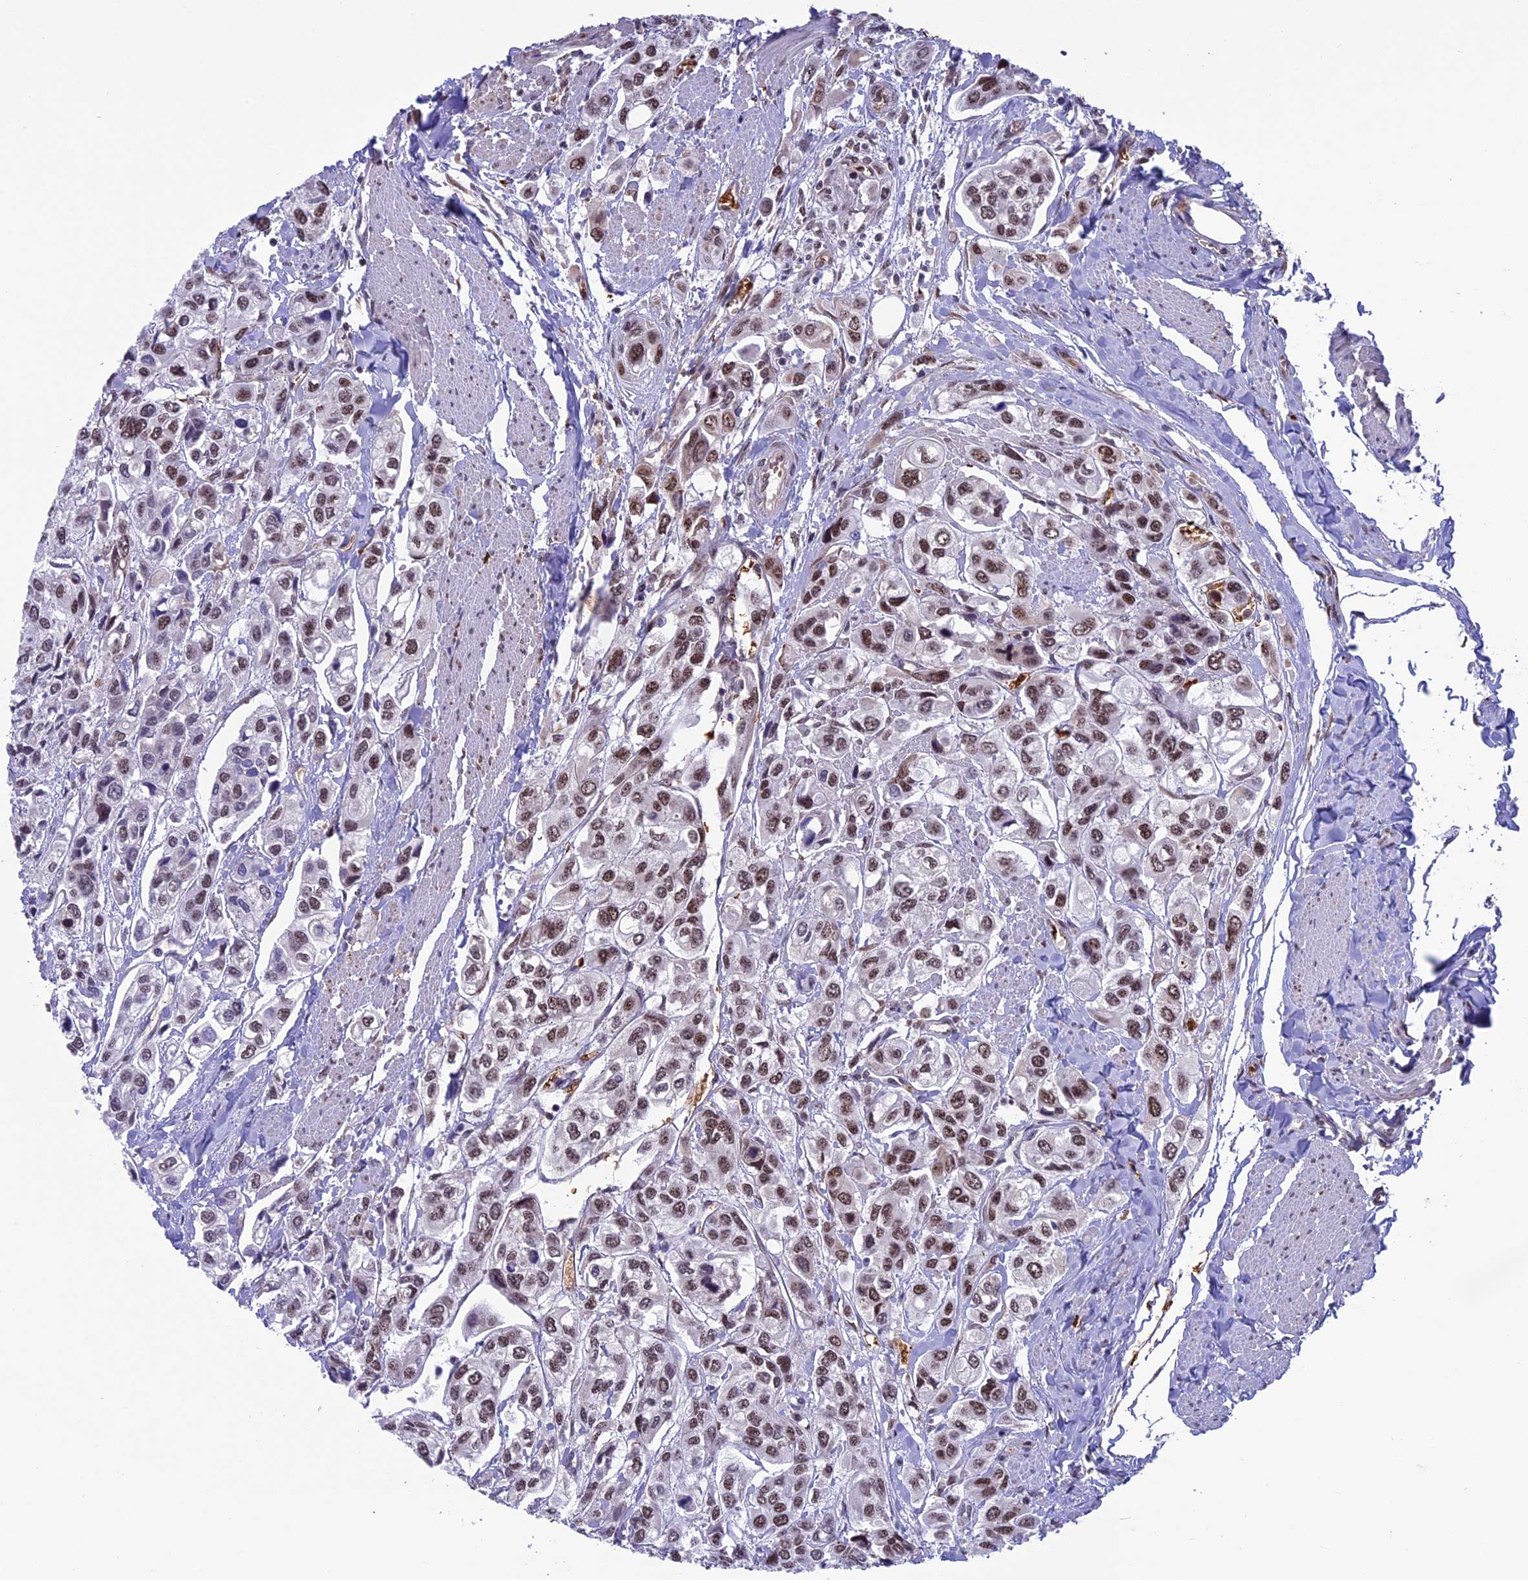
{"staining": {"intensity": "moderate", "quantity": "25%-75%", "location": "nuclear"}, "tissue": "urothelial cancer", "cell_type": "Tumor cells", "image_type": "cancer", "snomed": [{"axis": "morphology", "description": "Urothelial carcinoma, High grade"}, {"axis": "topography", "description": "Urinary bladder"}], "caption": "A micrograph showing moderate nuclear staining in about 25%-75% of tumor cells in urothelial cancer, as visualized by brown immunohistochemical staining.", "gene": "MPHOSPH8", "patient": {"sex": "male", "age": 67}}